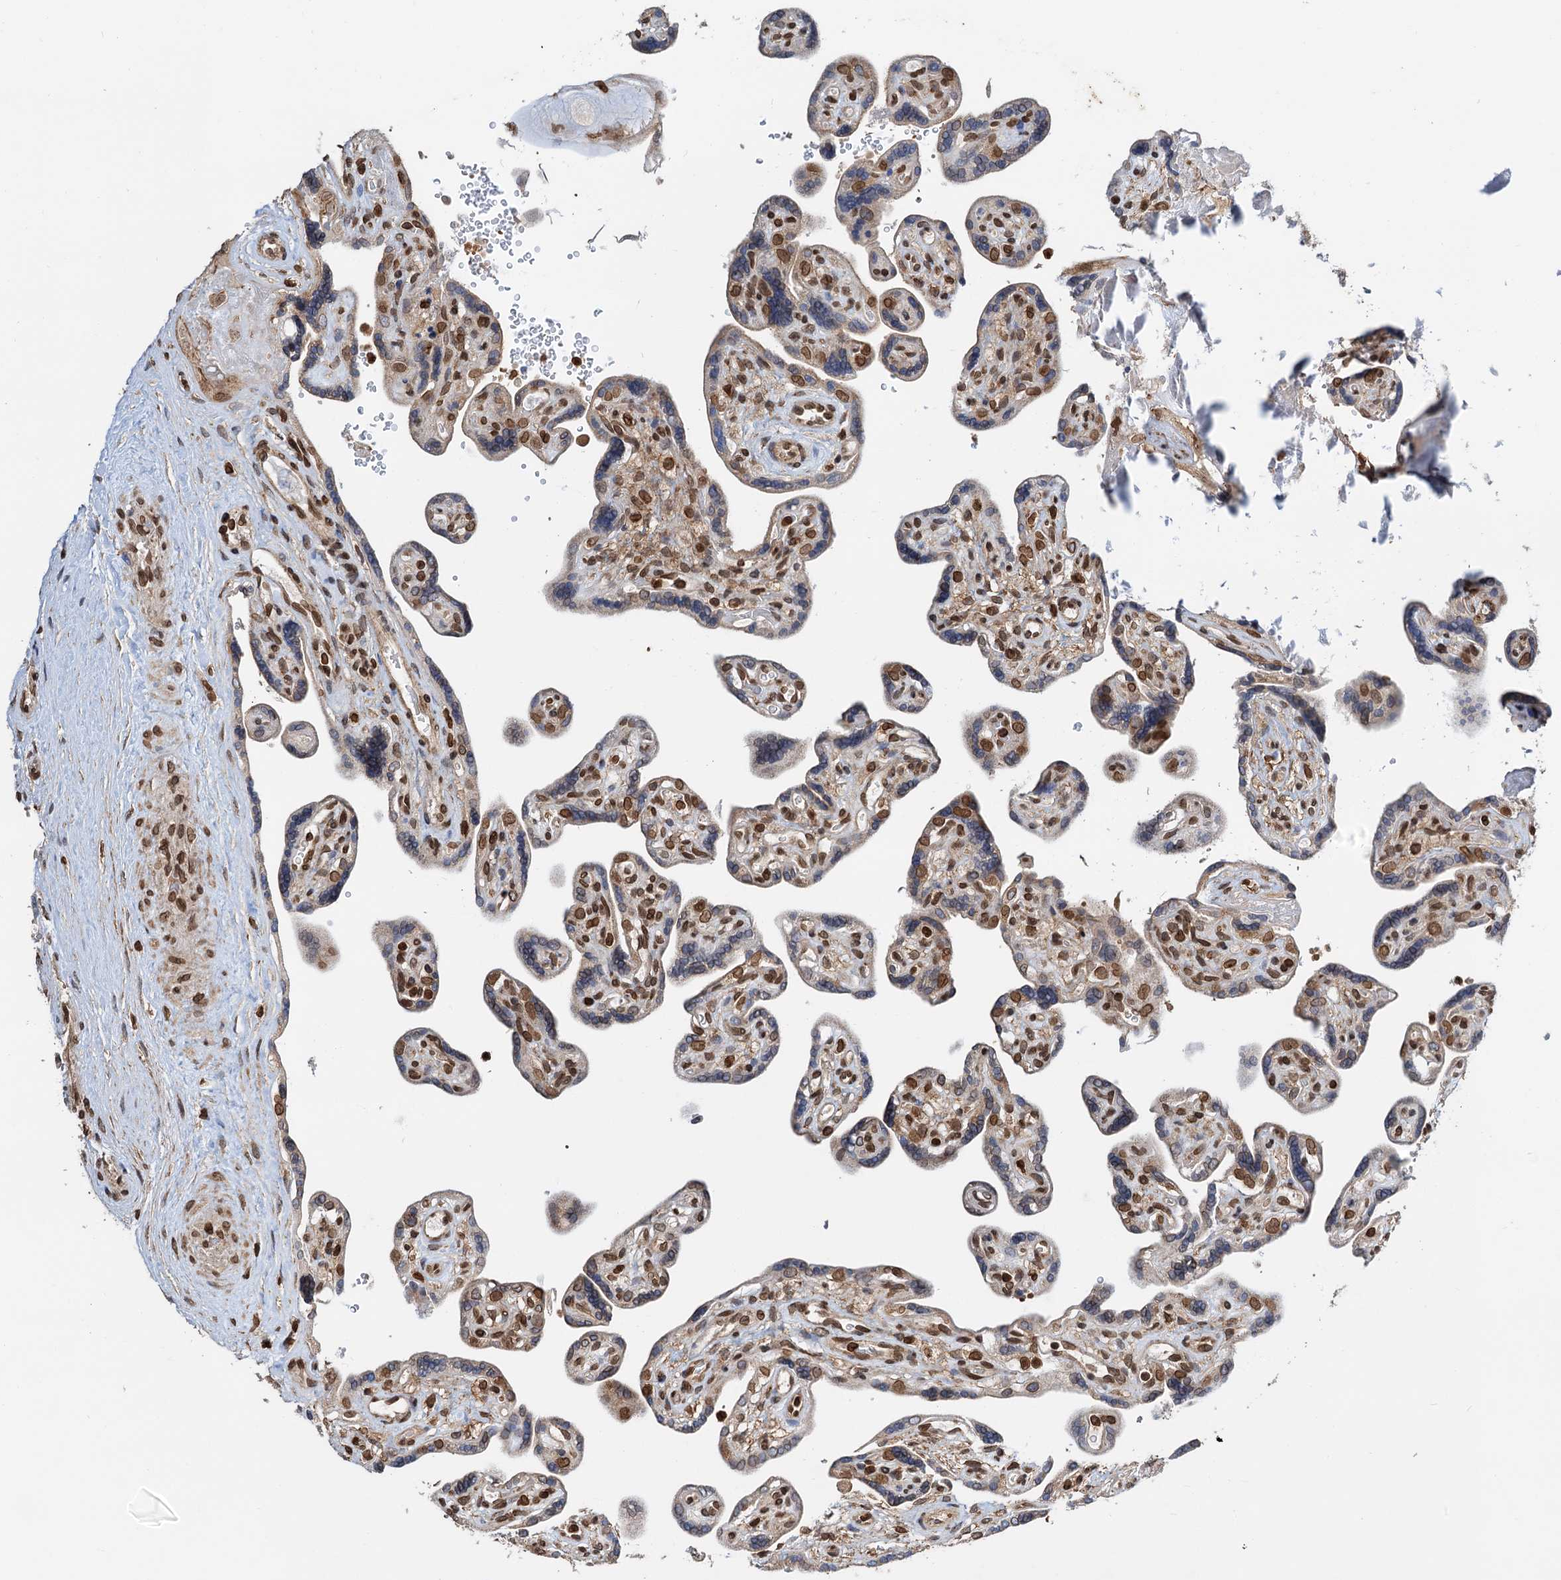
{"staining": {"intensity": "moderate", "quantity": "25%-75%", "location": "nuclear"}, "tissue": "placenta", "cell_type": "Trophoblastic cells", "image_type": "normal", "snomed": [{"axis": "morphology", "description": "Normal tissue, NOS"}, {"axis": "topography", "description": "Placenta"}], "caption": "Immunohistochemistry staining of normal placenta, which shows medium levels of moderate nuclear staining in about 25%-75% of trophoblastic cells indicating moderate nuclear protein positivity. The staining was performed using DAB (brown) for protein detection and nuclei were counterstained in hematoxylin (blue).", "gene": "ZC3H13", "patient": {"sex": "female", "age": 39}}